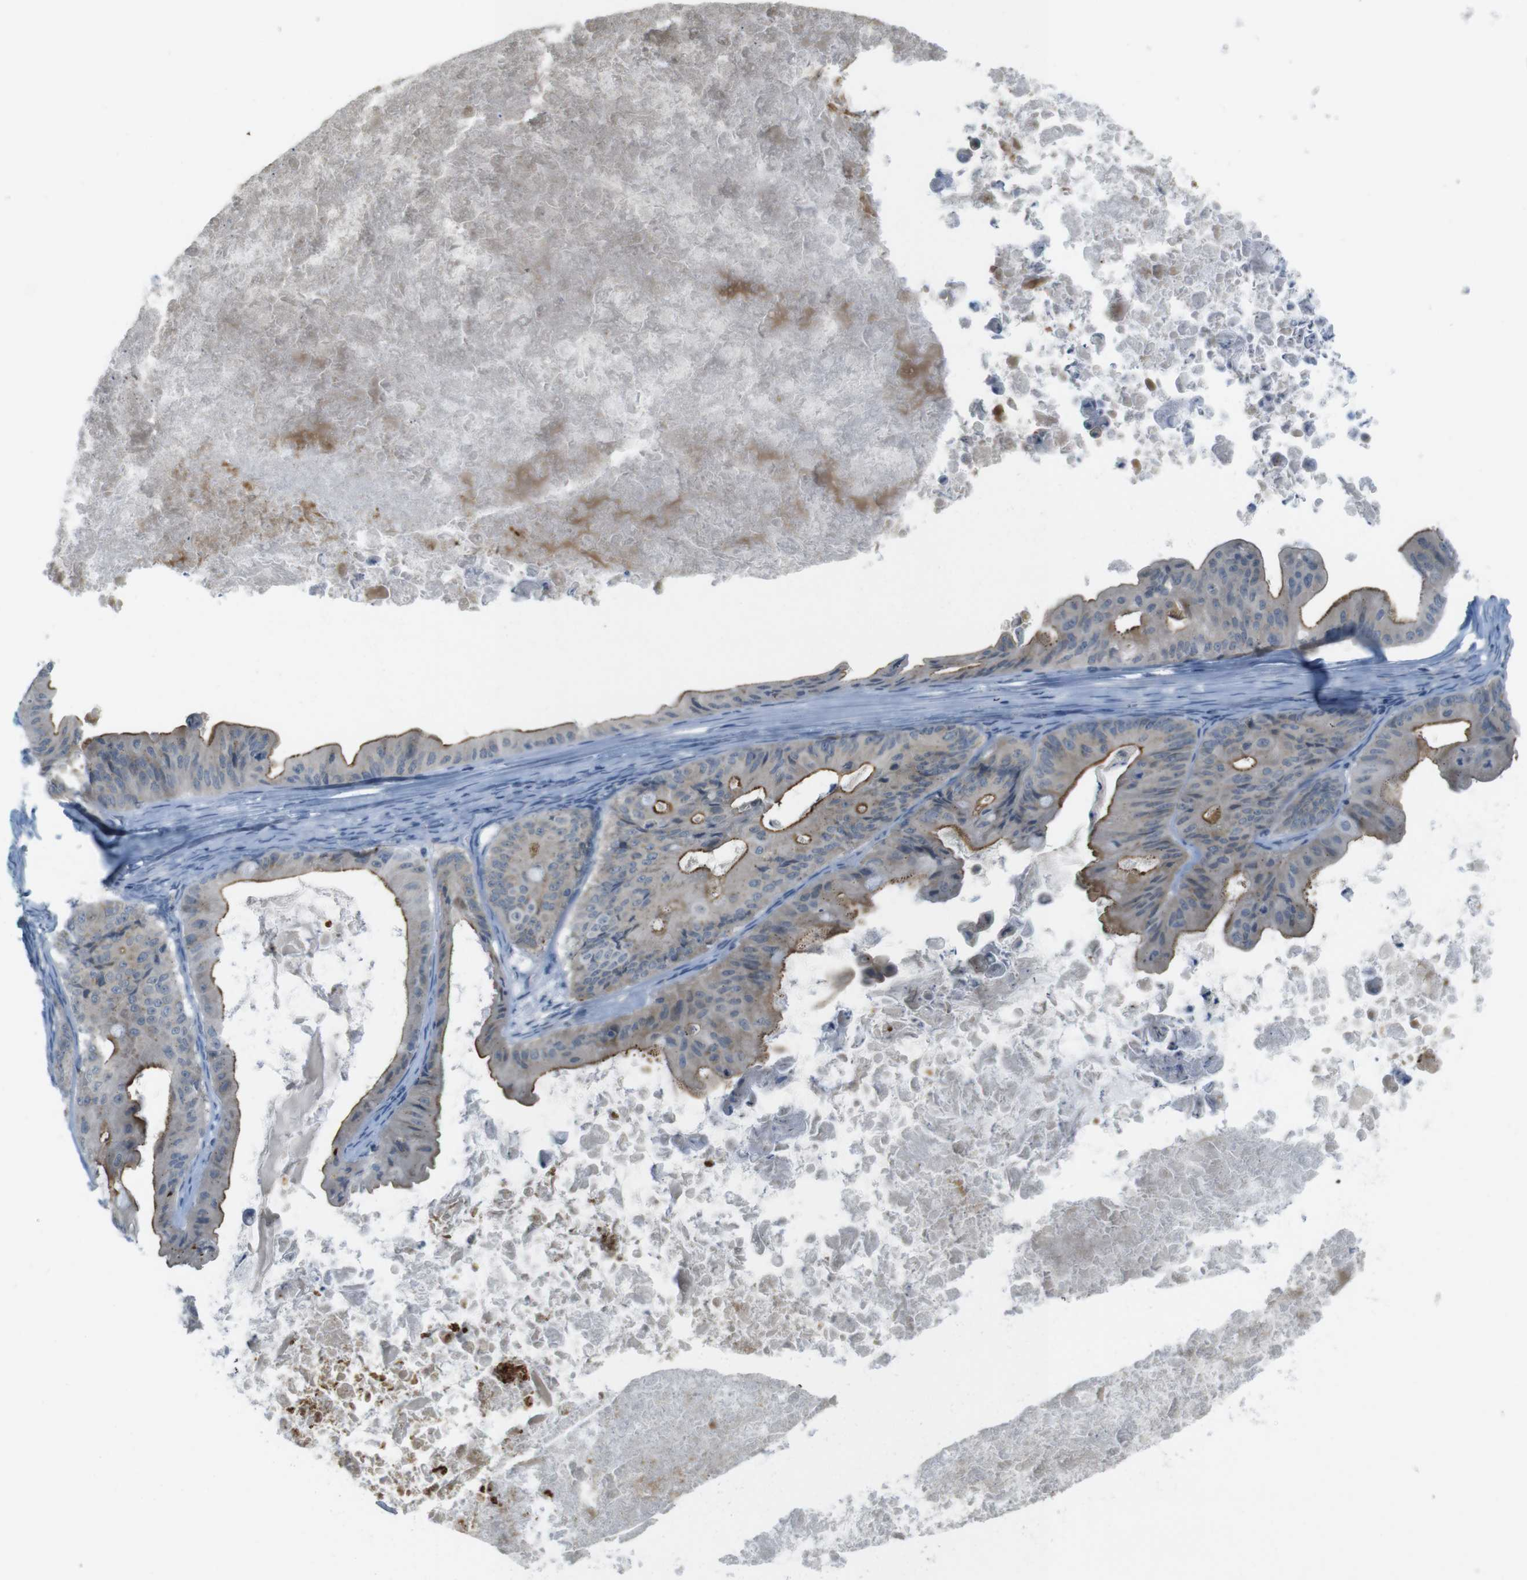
{"staining": {"intensity": "moderate", "quantity": ">75%", "location": "cytoplasmic/membranous"}, "tissue": "ovarian cancer", "cell_type": "Tumor cells", "image_type": "cancer", "snomed": [{"axis": "morphology", "description": "Cystadenocarcinoma, mucinous, NOS"}, {"axis": "topography", "description": "Ovary"}], "caption": "Immunohistochemistry micrograph of human ovarian cancer stained for a protein (brown), which exhibits medium levels of moderate cytoplasmic/membranous expression in about >75% of tumor cells.", "gene": "UGT8", "patient": {"sex": "female", "age": 37}}